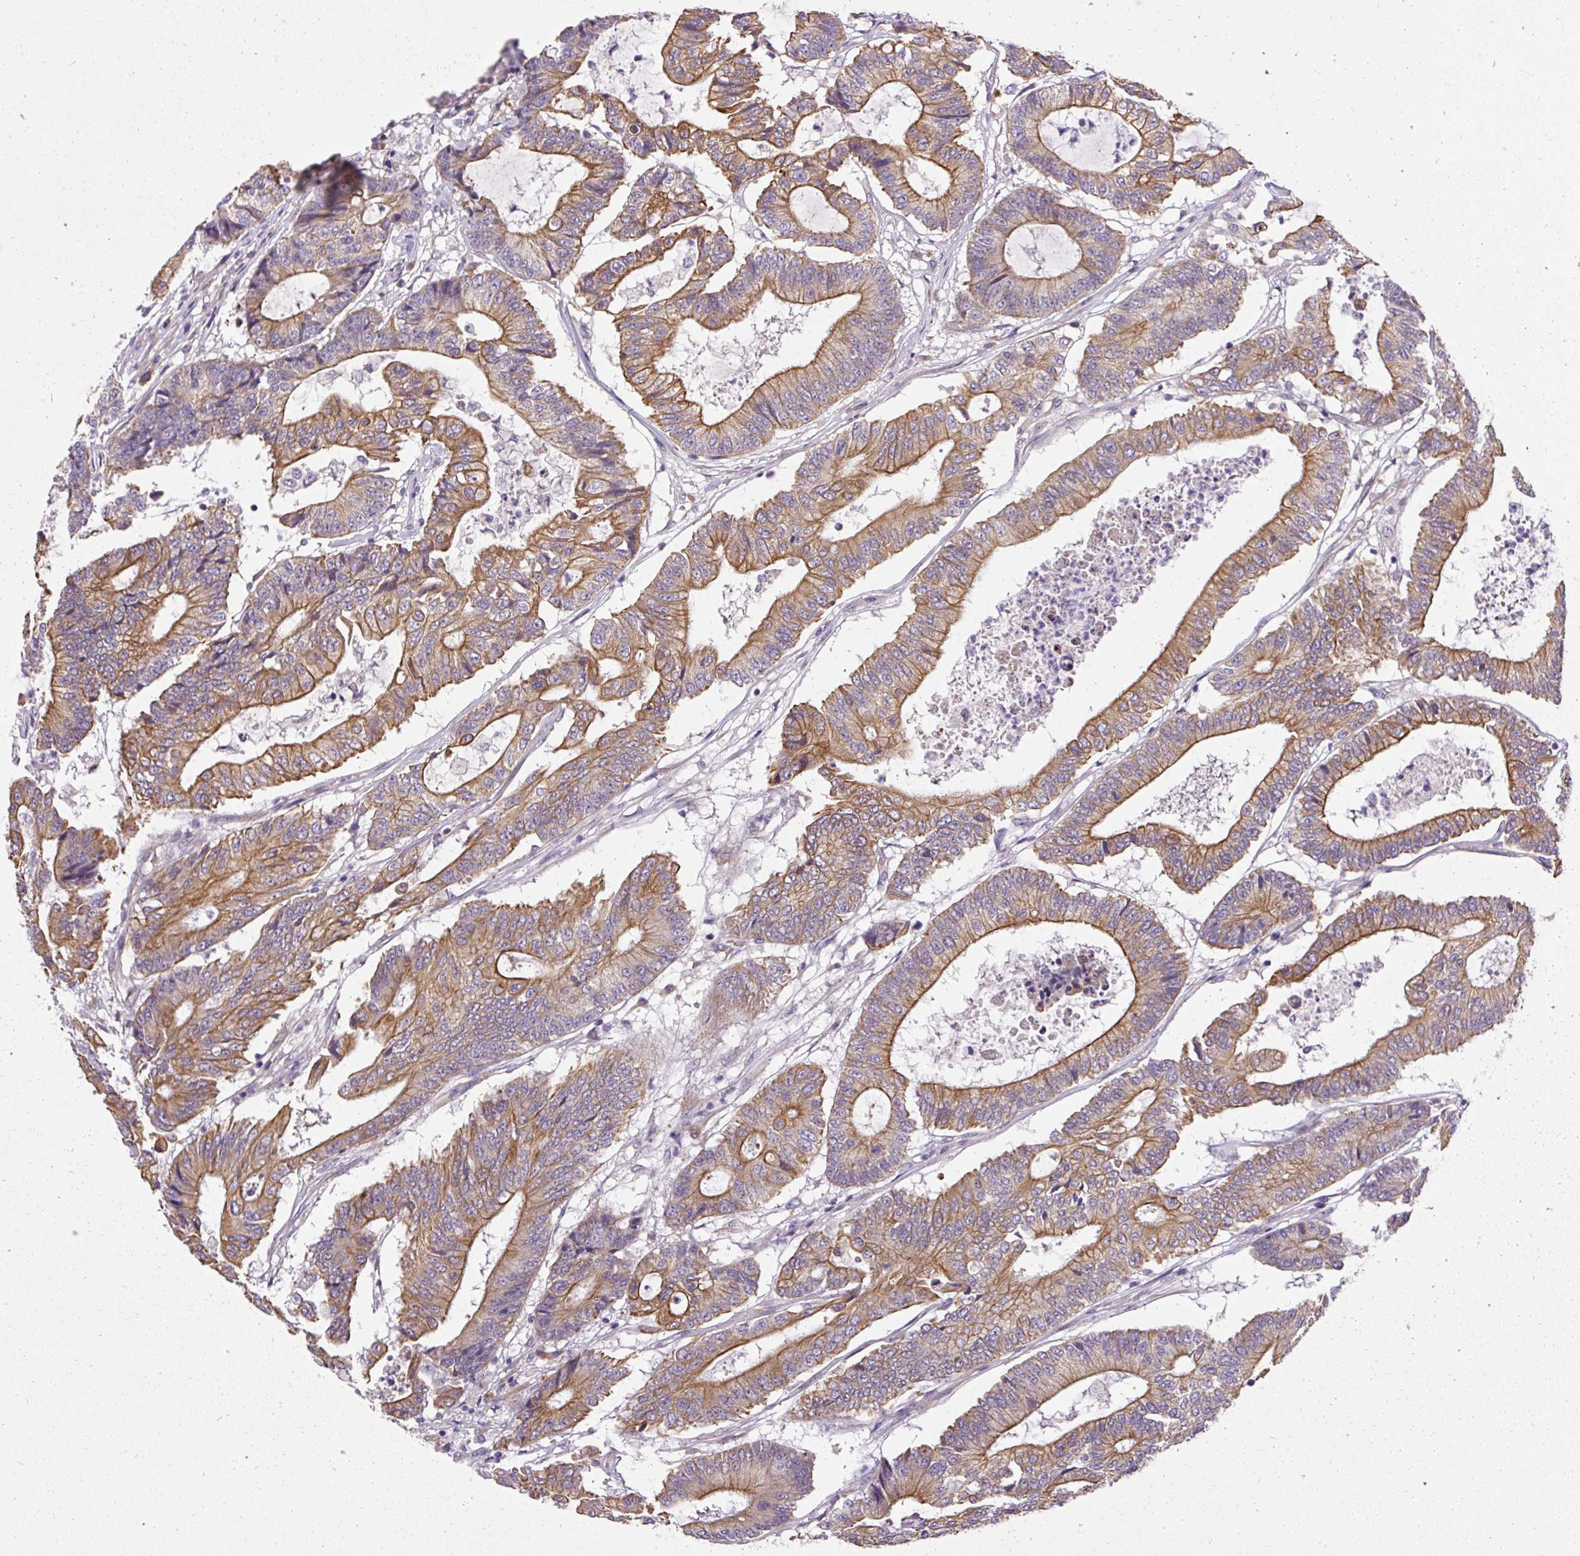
{"staining": {"intensity": "moderate", "quantity": "25%-75%", "location": "cytoplasmic/membranous"}, "tissue": "colorectal cancer", "cell_type": "Tumor cells", "image_type": "cancer", "snomed": [{"axis": "morphology", "description": "Adenocarcinoma, NOS"}, {"axis": "topography", "description": "Colon"}], "caption": "Immunohistochemical staining of human adenocarcinoma (colorectal) demonstrates medium levels of moderate cytoplasmic/membranous protein expression in approximately 25%-75% of tumor cells.", "gene": "FAM149A", "patient": {"sex": "female", "age": 84}}